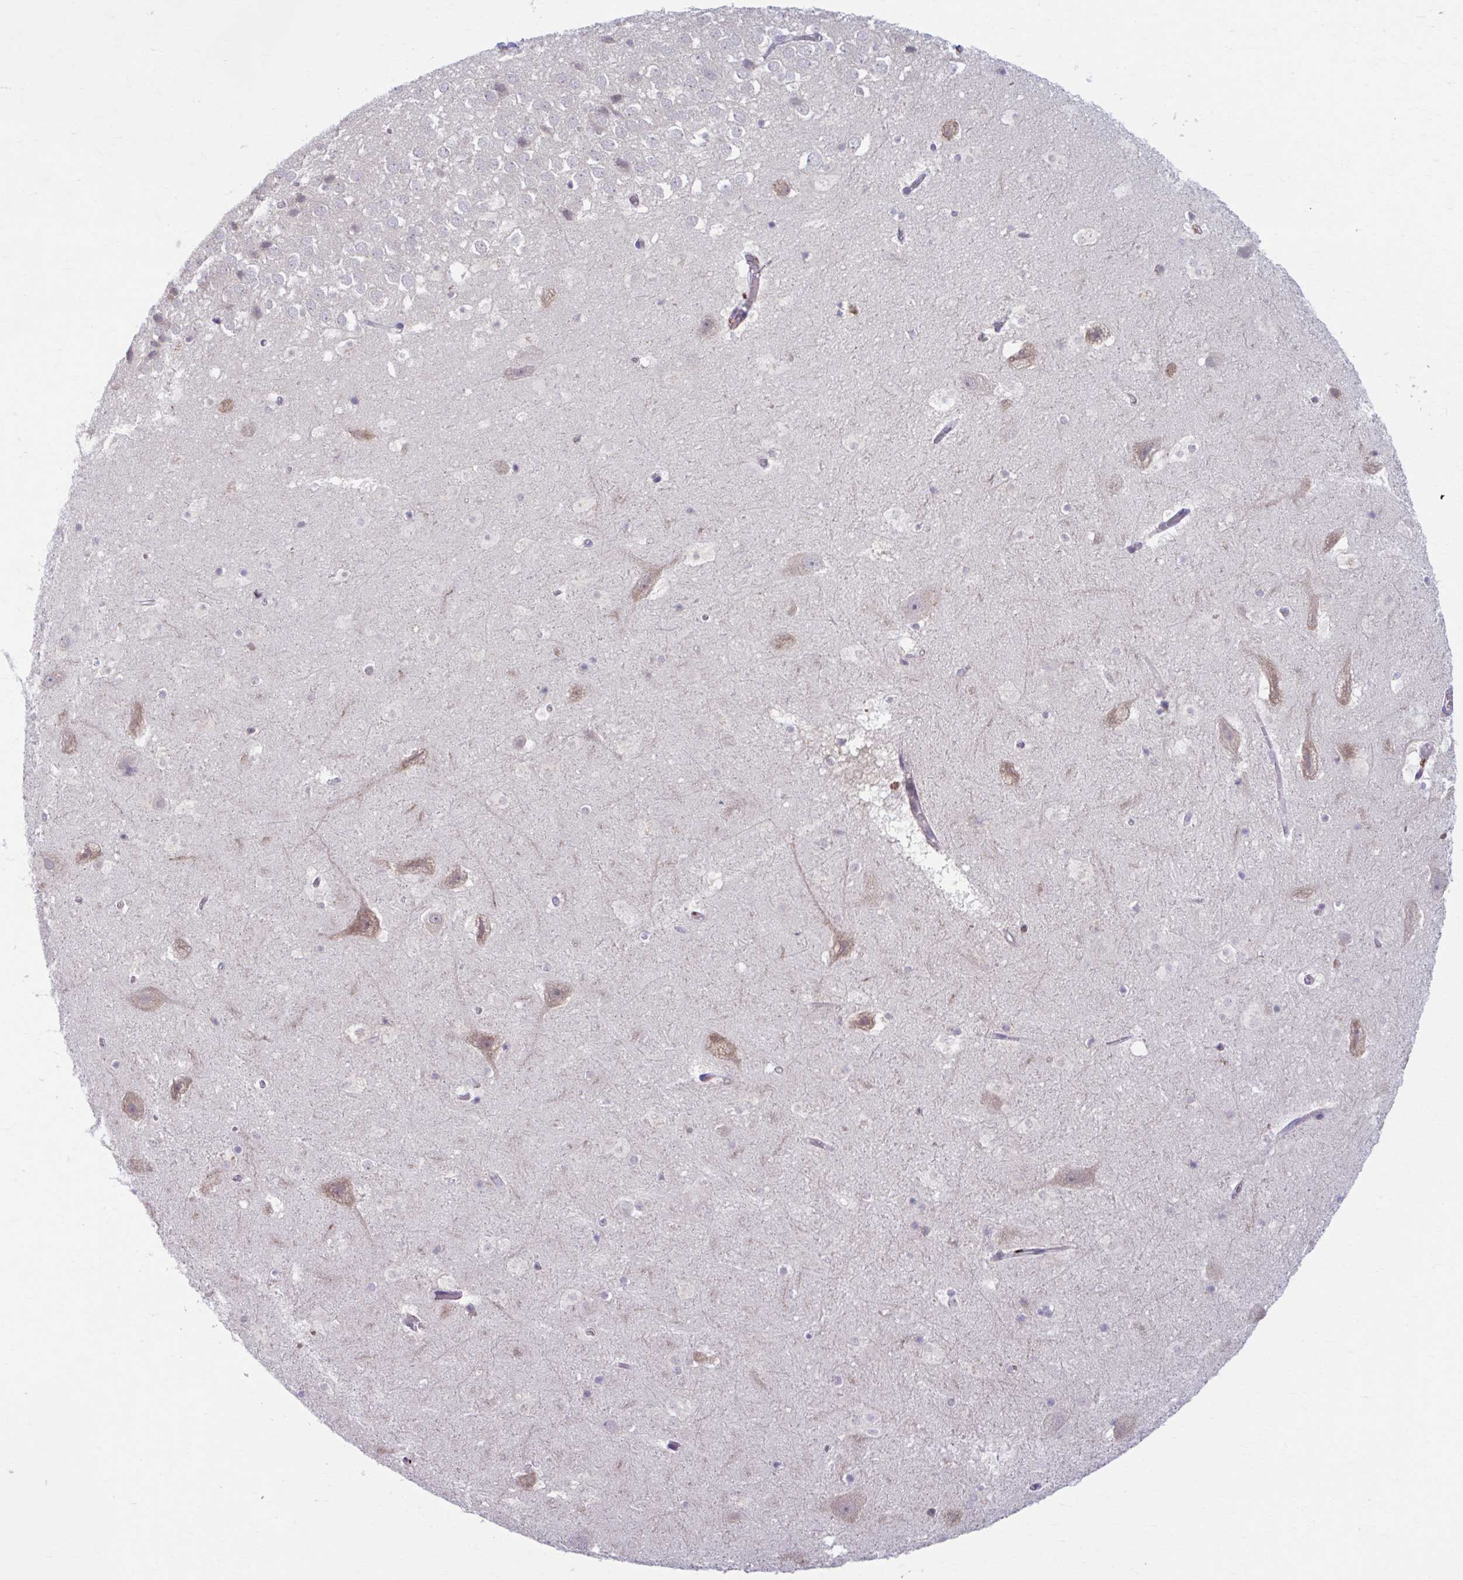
{"staining": {"intensity": "negative", "quantity": "none", "location": "none"}, "tissue": "hippocampus", "cell_type": "Glial cells", "image_type": "normal", "snomed": [{"axis": "morphology", "description": "Normal tissue, NOS"}, {"axis": "topography", "description": "Hippocampus"}], "caption": "Immunohistochemistry histopathology image of unremarkable hippocampus stained for a protein (brown), which displays no expression in glial cells.", "gene": "ADAT3", "patient": {"sex": "female", "age": 42}}